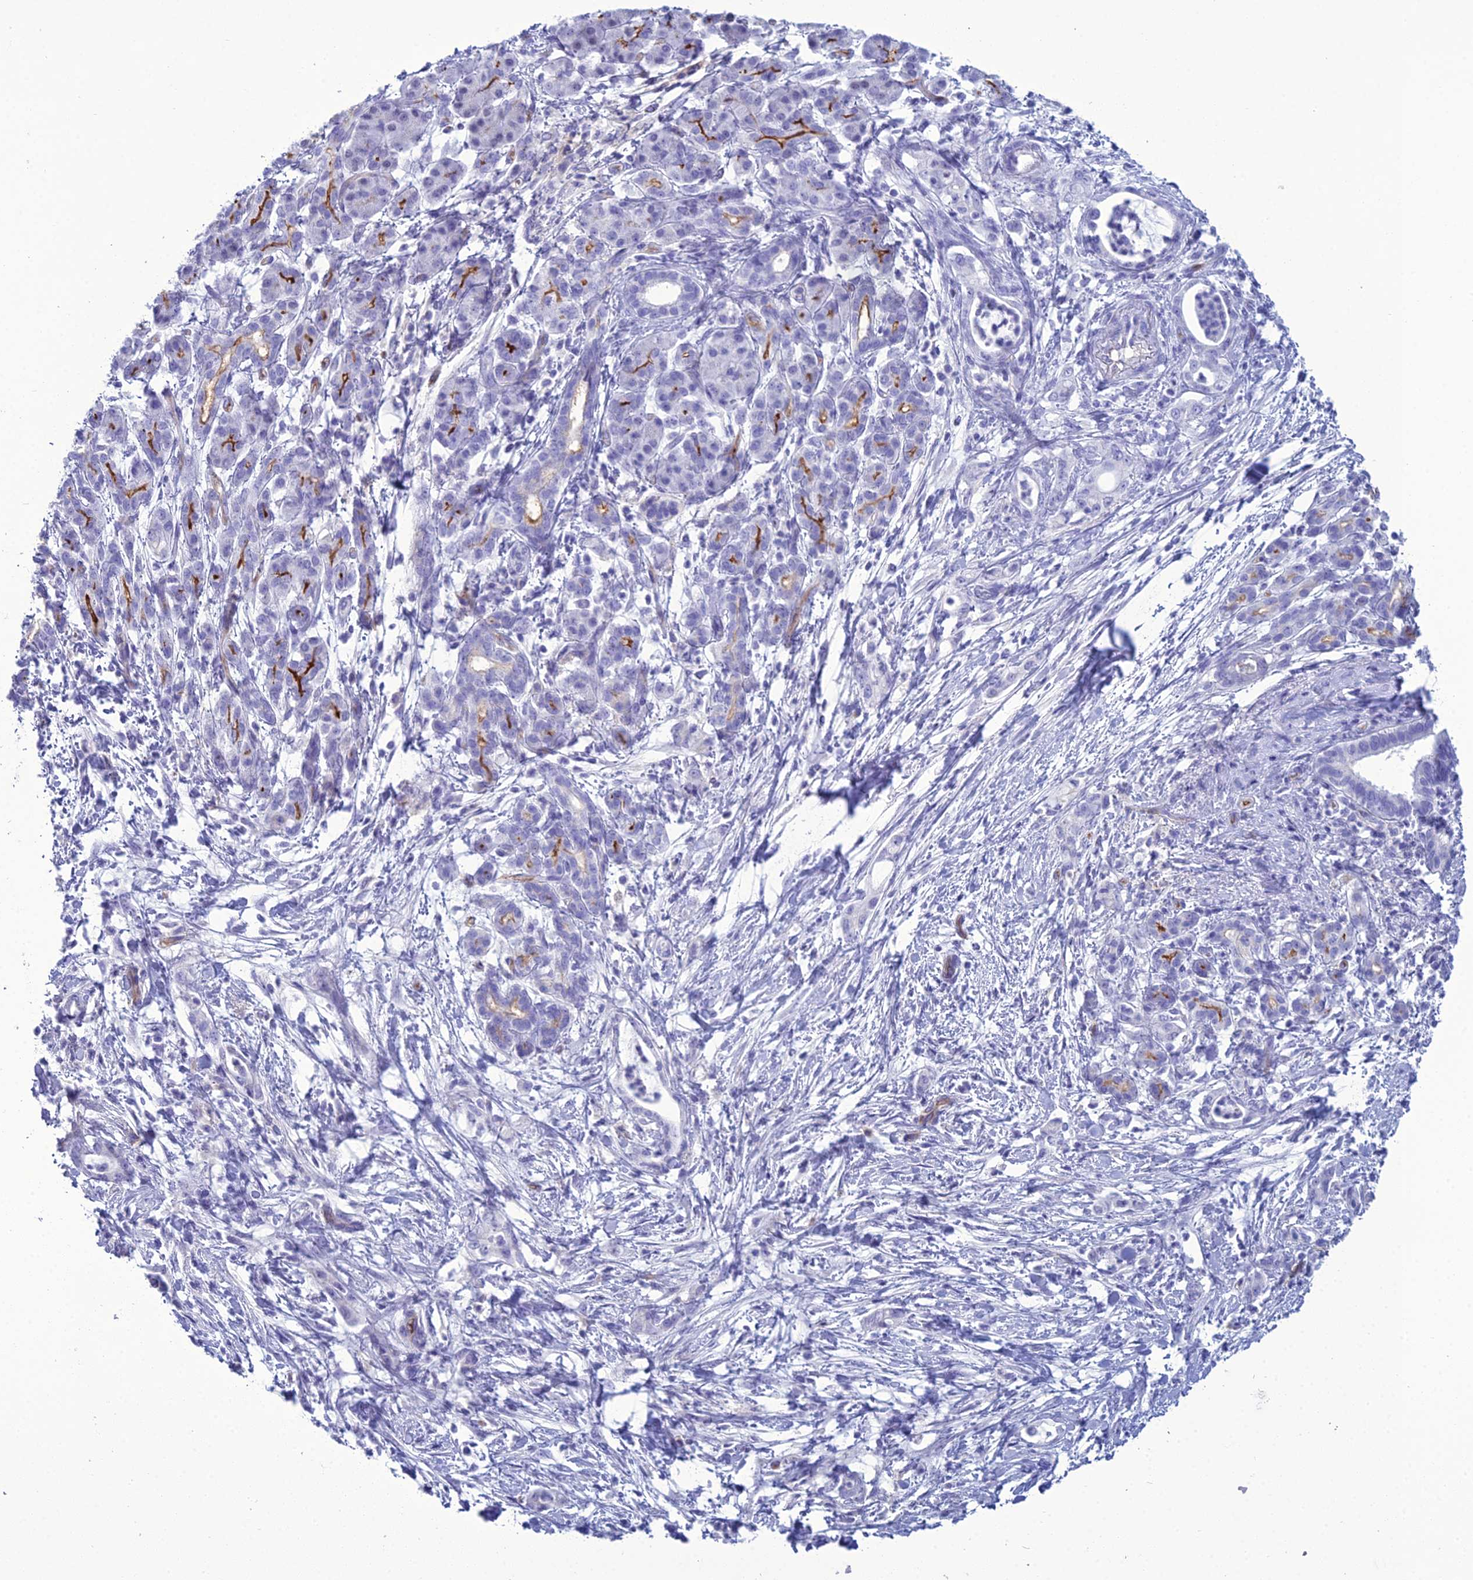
{"staining": {"intensity": "negative", "quantity": "none", "location": "none"}, "tissue": "pancreatic cancer", "cell_type": "Tumor cells", "image_type": "cancer", "snomed": [{"axis": "morphology", "description": "Normal tissue, NOS"}, {"axis": "morphology", "description": "Adenocarcinoma, NOS"}, {"axis": "topography", "description": "Pancreas"}], "caption": "Tumor cells are negative for brown protein staining in pancreatic adenocarcinoma.", "gene": "ACE", "patient": {"sex": "female", "age": 55}}